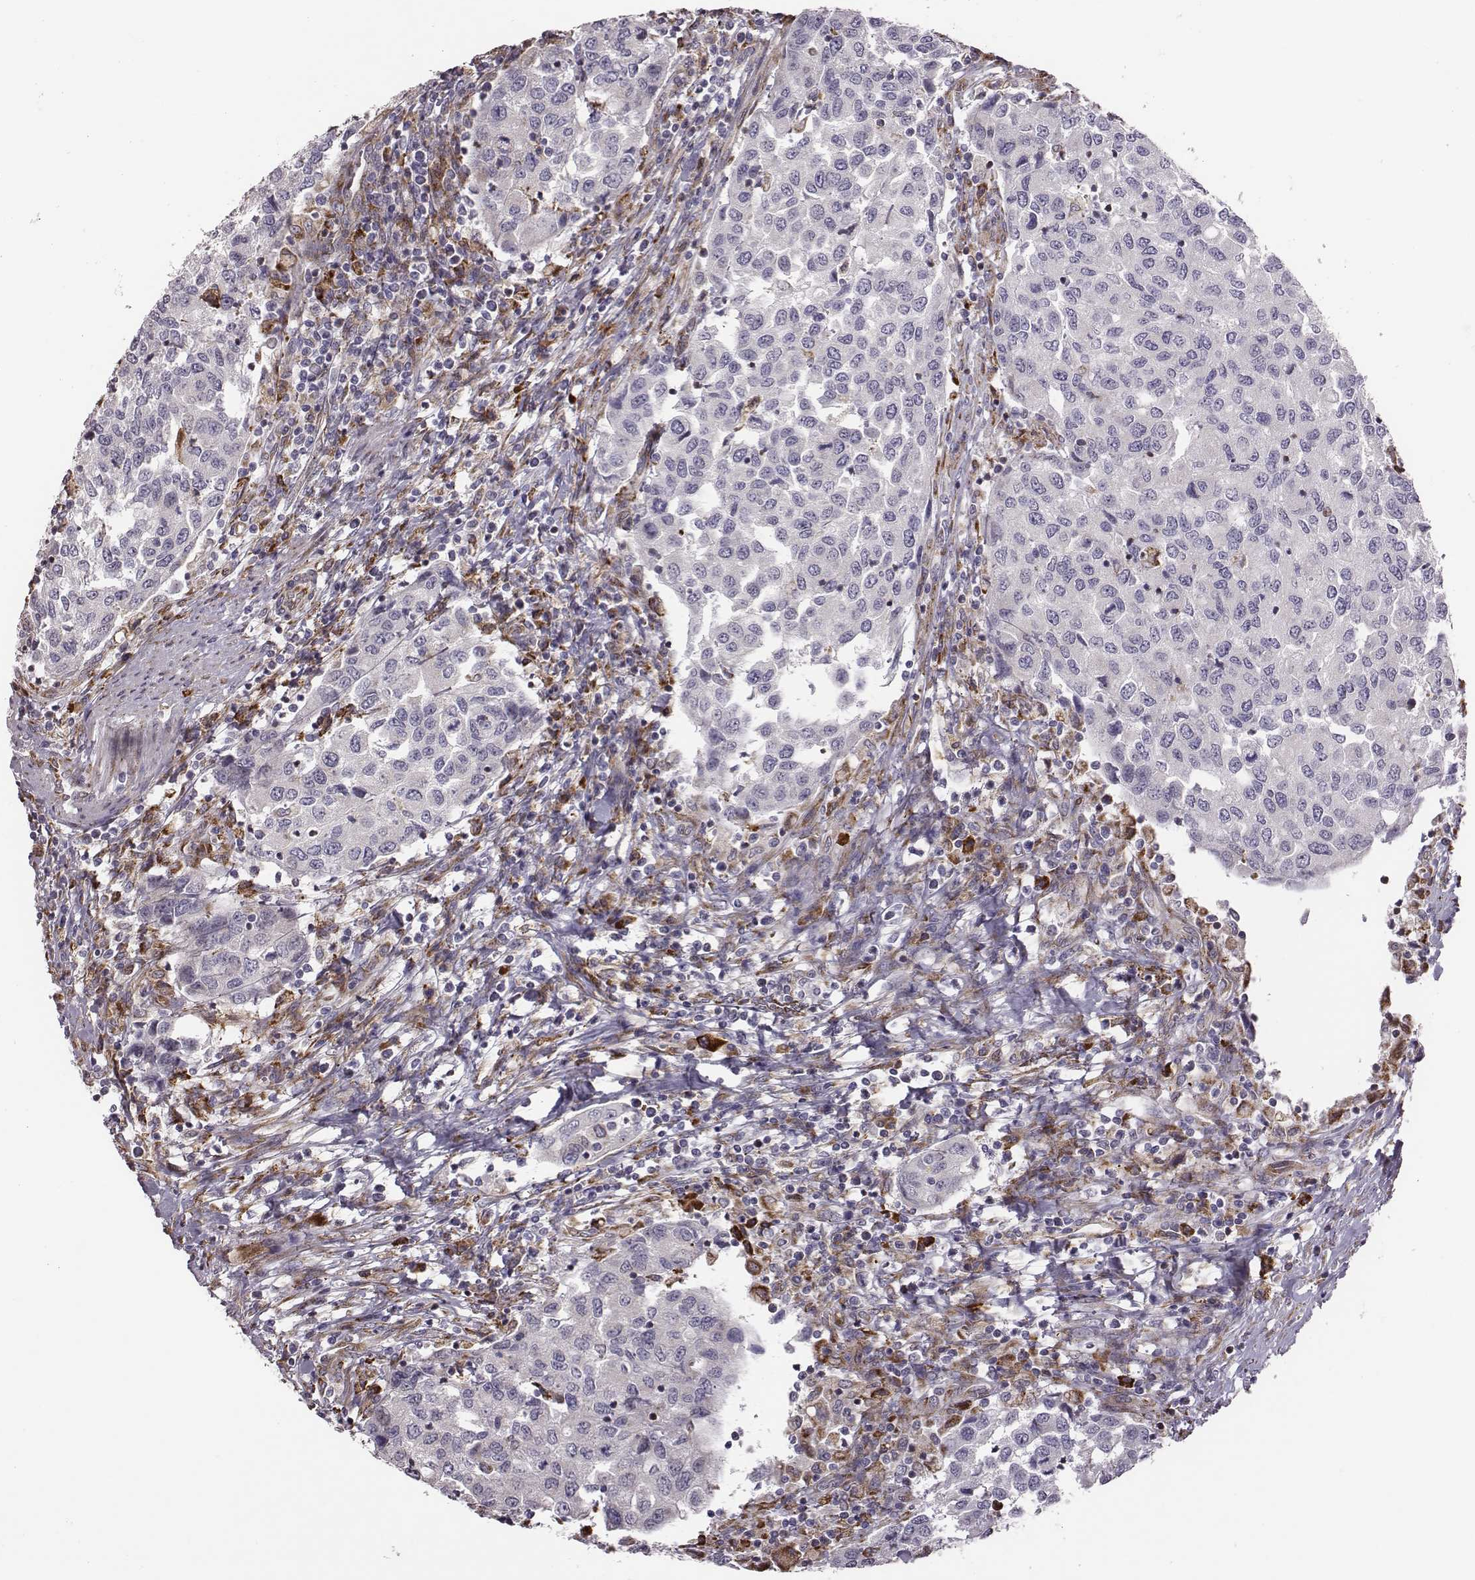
{"staining": {"intensity": "negative", "quantity": "none", "location": "none"}, "tissue": "urothelial cancer", "cell_type": "Tumor cells", "image_type": "cancer", "snomed": [{"axis": "morphology", "description": "Urothelial carcinoma, High grade"}, {"axis": "topography", "description": "Urinary bladder"}], "caption": "Immunohistochemical staining of urothelial cancer demonstrates no significant expression in tumor cells. (DAB immunohistochemistry with hematoxylin counter stain).", "gene": "SELENOI", "patient": {"sex": "female", "age": 78}}